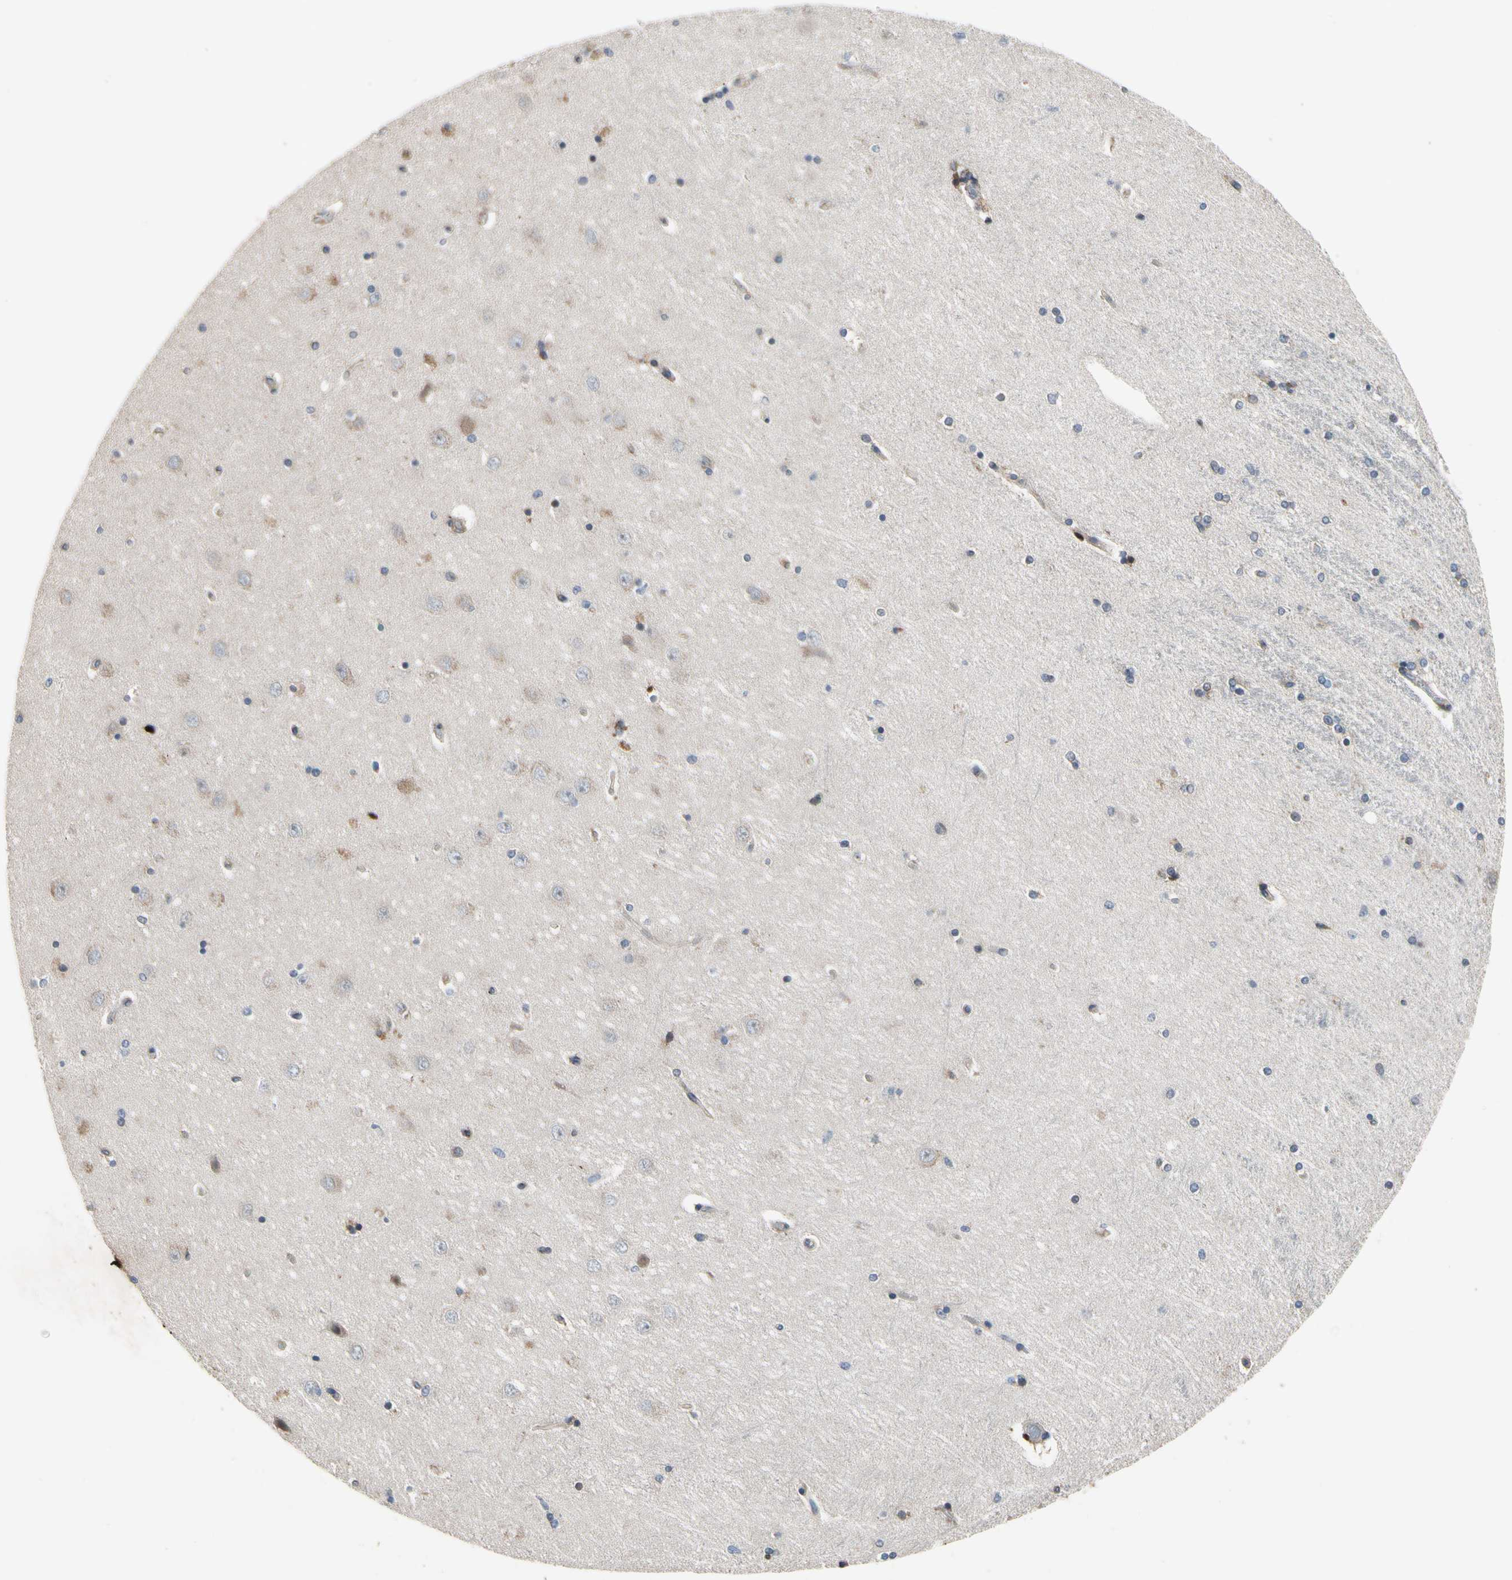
{"staining": {"intensity": "negative", "quantity": "none", "location": "none"}, "tissue": "hippocampus", "cell_type": "Glial cells", "image_type": "normal", "snomed": [{"axis": "morphology", "description": "Normal tissue, NOS"}, {"axis": "topography", "description": "Hippocampus"}], "caption": "There is no significant positivity in glial cells of hippocampus. (Brightfield microscopy of DAB (3,3'-diaminobenzidine) immunohistochemistry at high magnification).", "gene": "TBX21", "patient": {"sex": "female", "age": 54}}